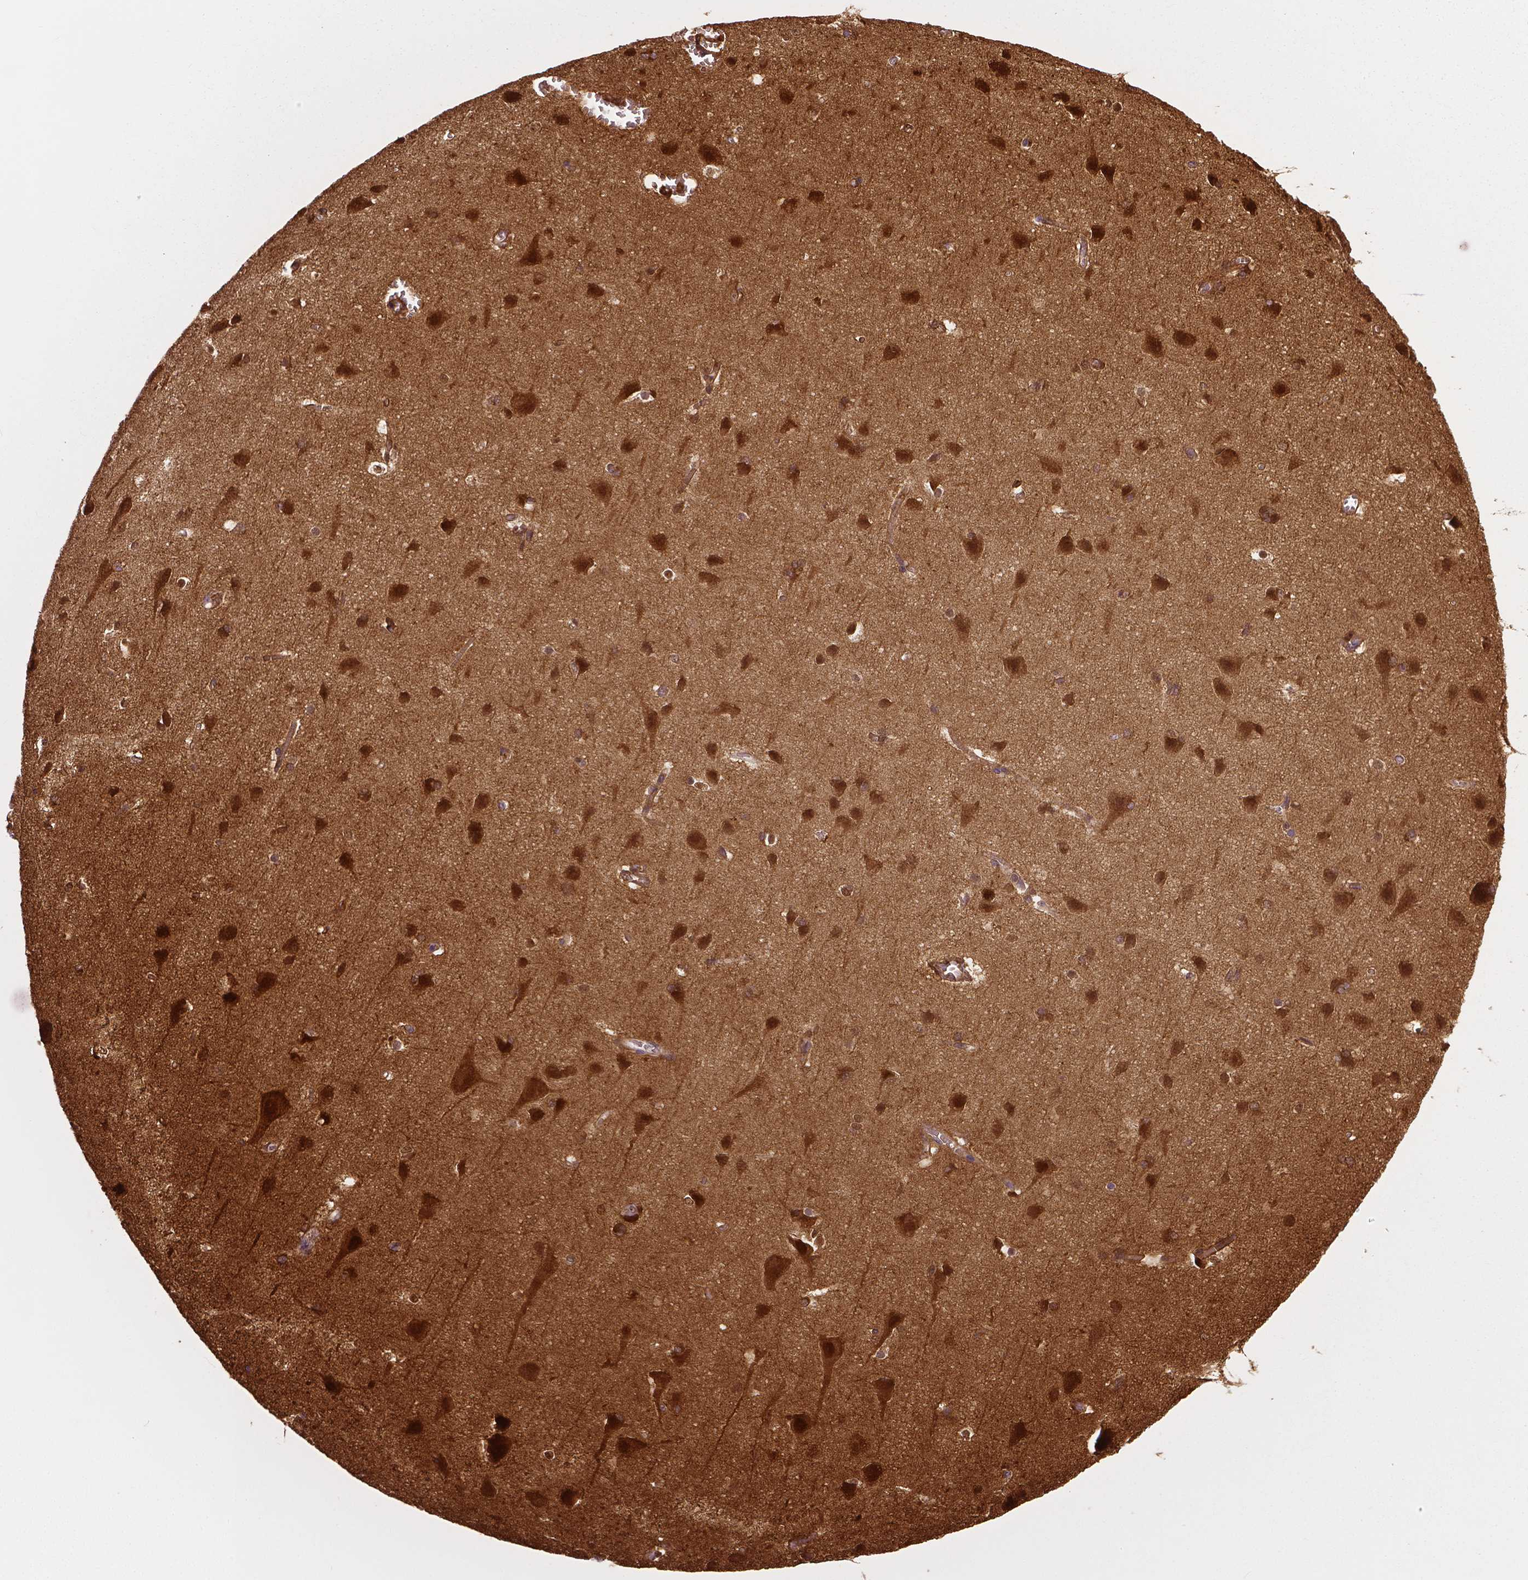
{"staining": {"intensity": "negative", "quantity": "none", "location": "none"}, "tissue": "cerebral cortex", "cell_type": "Endothelial cells", "image_type": "normal", "snomed": [{"axis": "morphology", "description": "Normal tissue, NOS"}, {"axis": "topography", "description": "Cerebral cortex"}], "caption": "DAB (3,3'-diaminobenzidine) immunohistochemical staining of normal human cerebral cortex reveals no significant positivity in endothelial cells.", "gene": "NECAB1", "patient": {"sex": "male", "age": 37}}